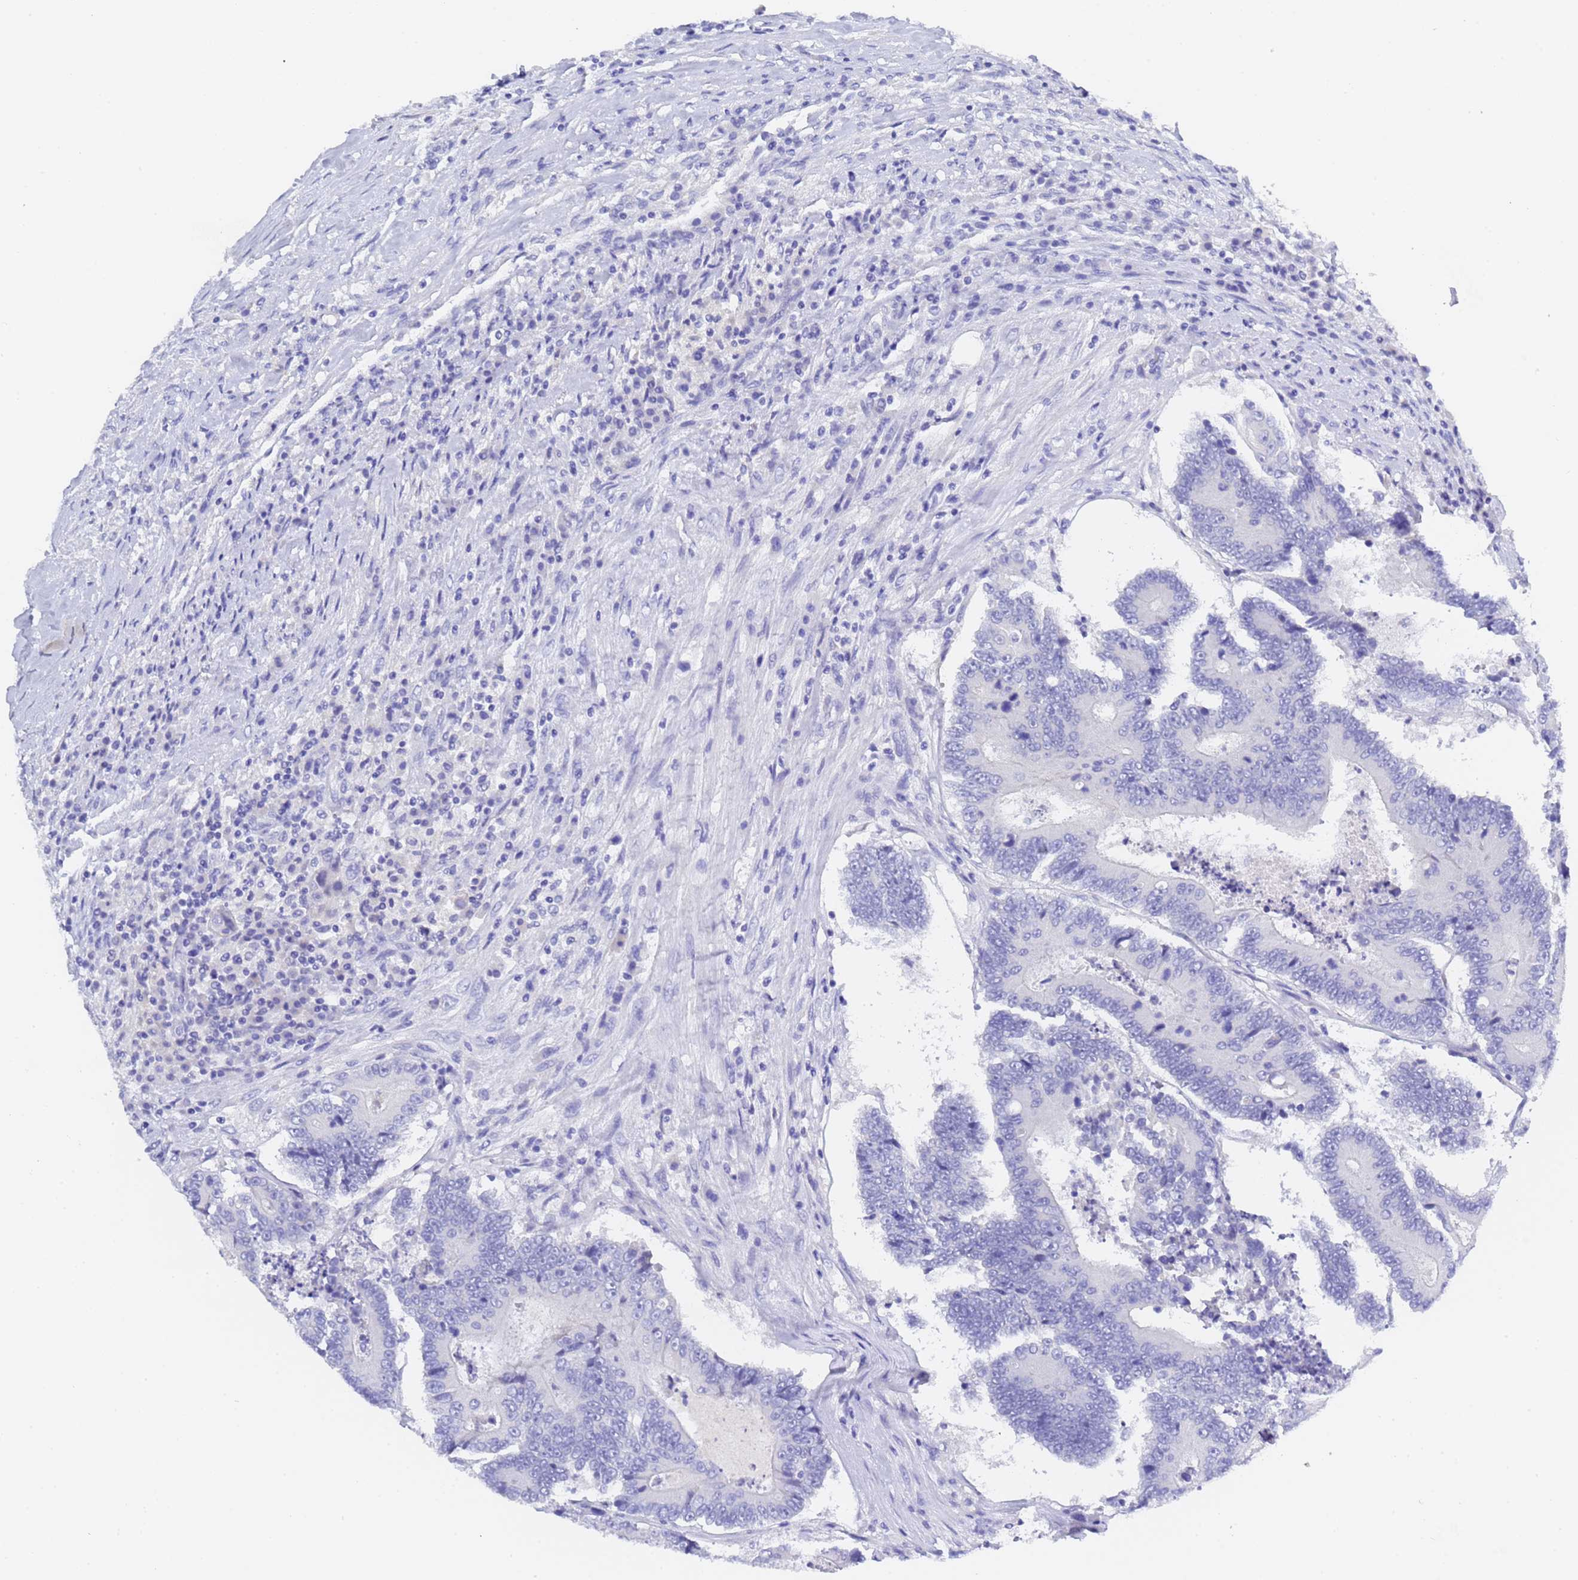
{"staining": {"intensity": "negative", "quantity": "none", "location": "none"}, "tissue": "colorectal cancer", "cell_type": "Tumor cells", "image_type": "cancer", "snomed": [{"axis": "morphology", "description": "Adenocarcinoma, NOS"}, {"axis": "topography", "description": "Colon"}], "caption": "The histopathology image exhibits no significant positivity in tumor cells of colorectal adenocarcinoma.", "gene": "GABRA1", "patient": {"sex": "male", "age": 83}}